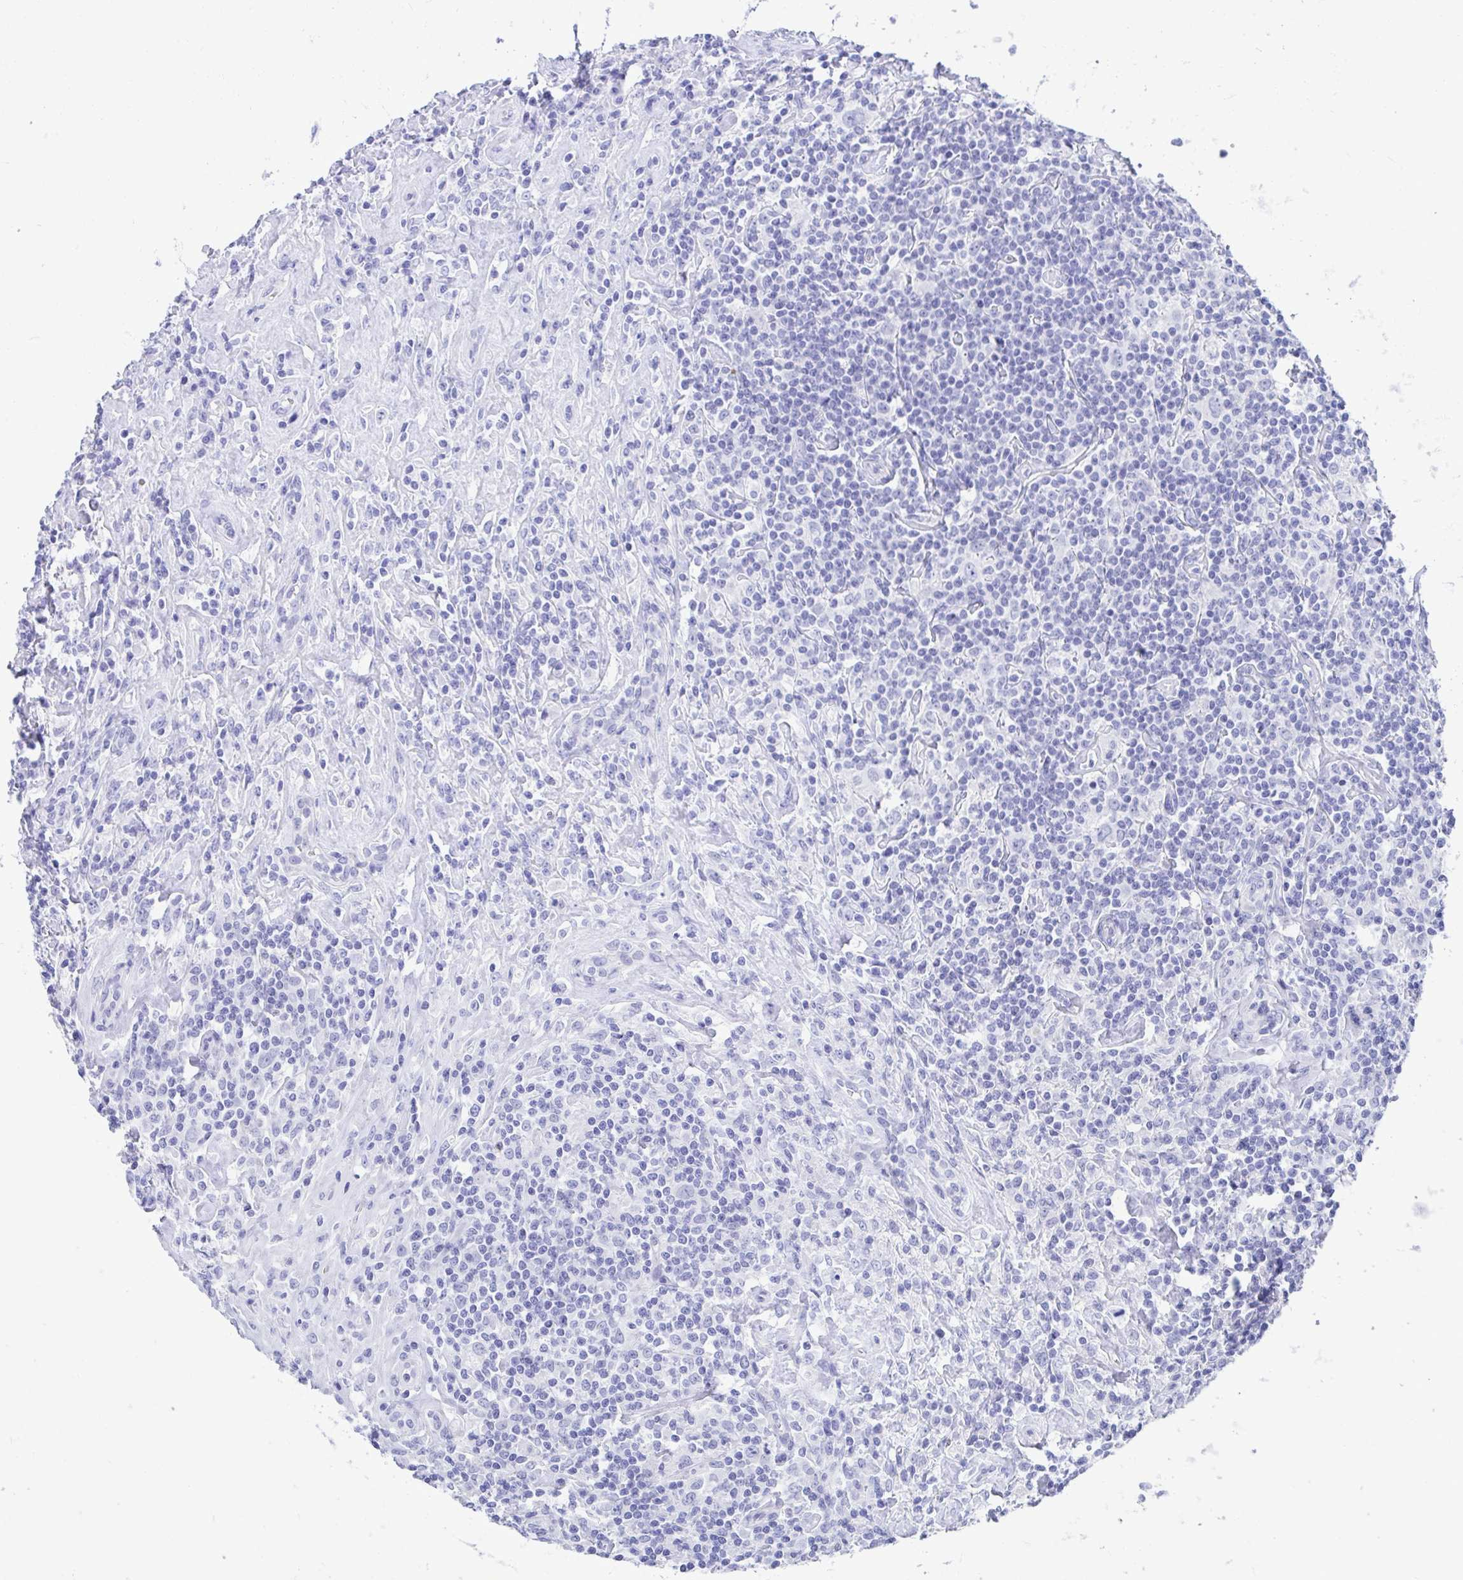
{"staining": {"intensity": "negative", "quantity": "none", "location": "none"}, "tissue": "lymphoma", "cell_type": "Tumor cells", "image_type": "cancer", "snomed": [{"axis": "morphology", "description": "Hodgkin's disease, NOS"}, {"axis": "morphology", "description": "Hodgkin's lymphoma, nodular sclerosis"}, {"axis": "topography", "description": "Lymph node"}], "caption": "A micrograph of Hodgkin's lymphoma, nodular sclerosis stained for a protein demonstrates no brown staining in tumor cells.", "gene": "SHISA8", "patient": {"sex": "female", "age": 10}}